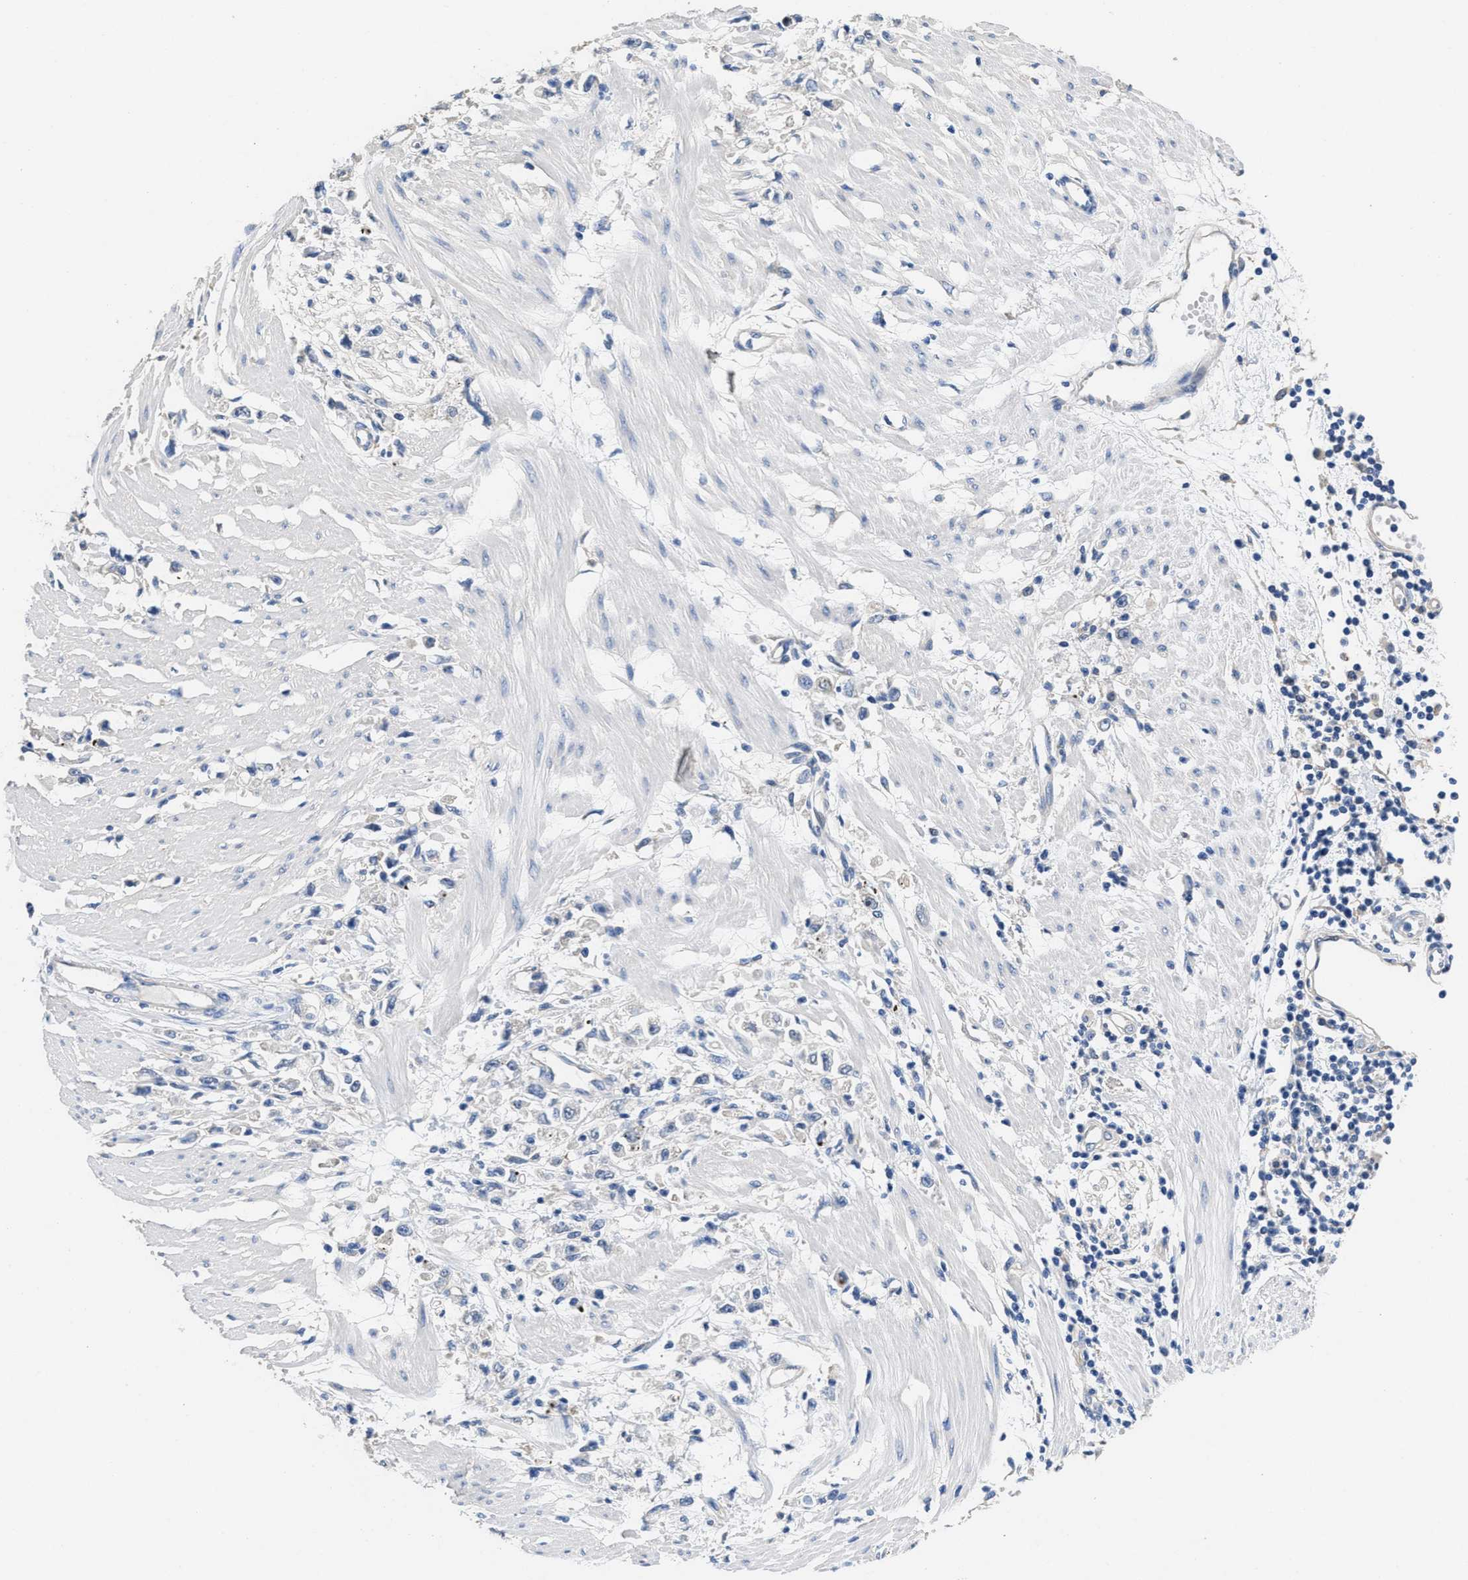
{"staining": {"intensity": "negative", "quantity": "none", "location": "none"}, "tissue": "stomach cancer", "cell_type": "Tumor cells", "image_type": "cancer", "snomed": [{"axis": "morphology", "description": "Adenocarcinoma, NOS"}, {"axis": "topography", "description": "Stomach"}], "caption": "Stomach cancer (adenocarcinoma) was stained to show a protein in brown. There is no significant staining in tumor cells. (Brightfield microscopy of DAB (3,3'-diaminobenzidine) immunohistochemistry (IHC) at high magnification).", "gene": "CA9", "patient": {"sex": "female", "age": 59}}